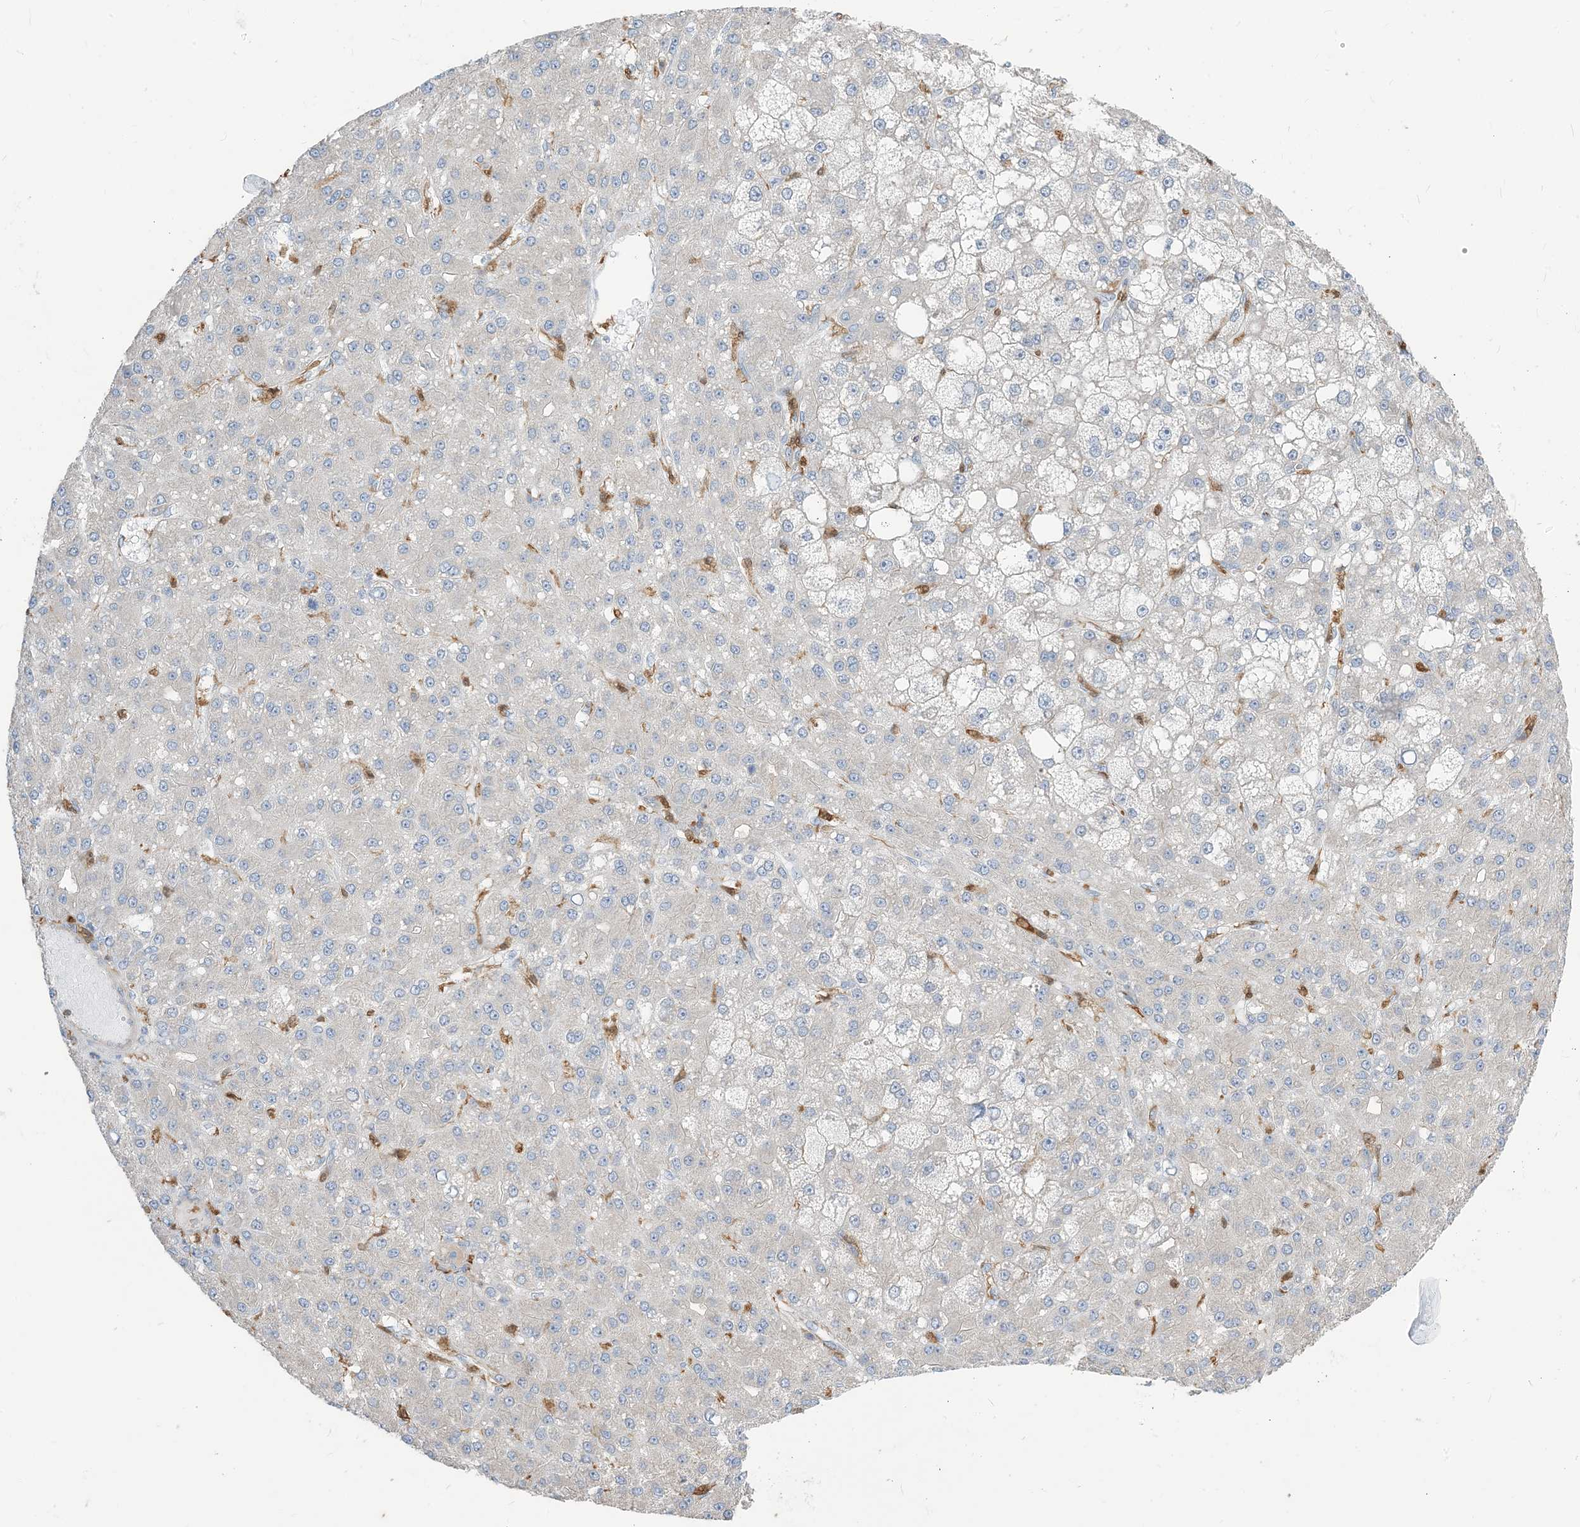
{"staining": {"intensity": "negative", "quantity": "none", "location": "none"}, "tissue": "liver cancer", "cell_type": "Tumor cells", "image_type": "cancer", "snomed": [{"axis": "morphology", "description": "Carcinoma, Hepatocellular, NOS"}, {"axis": "topography", "description": "Liver"}], "caption": "This is an immunohistochemistry photomicrograph of liver cancer. There is no expression in tumor cells.", "gene": "NAGK", "patient": {"sex": "male", "age": 67}}